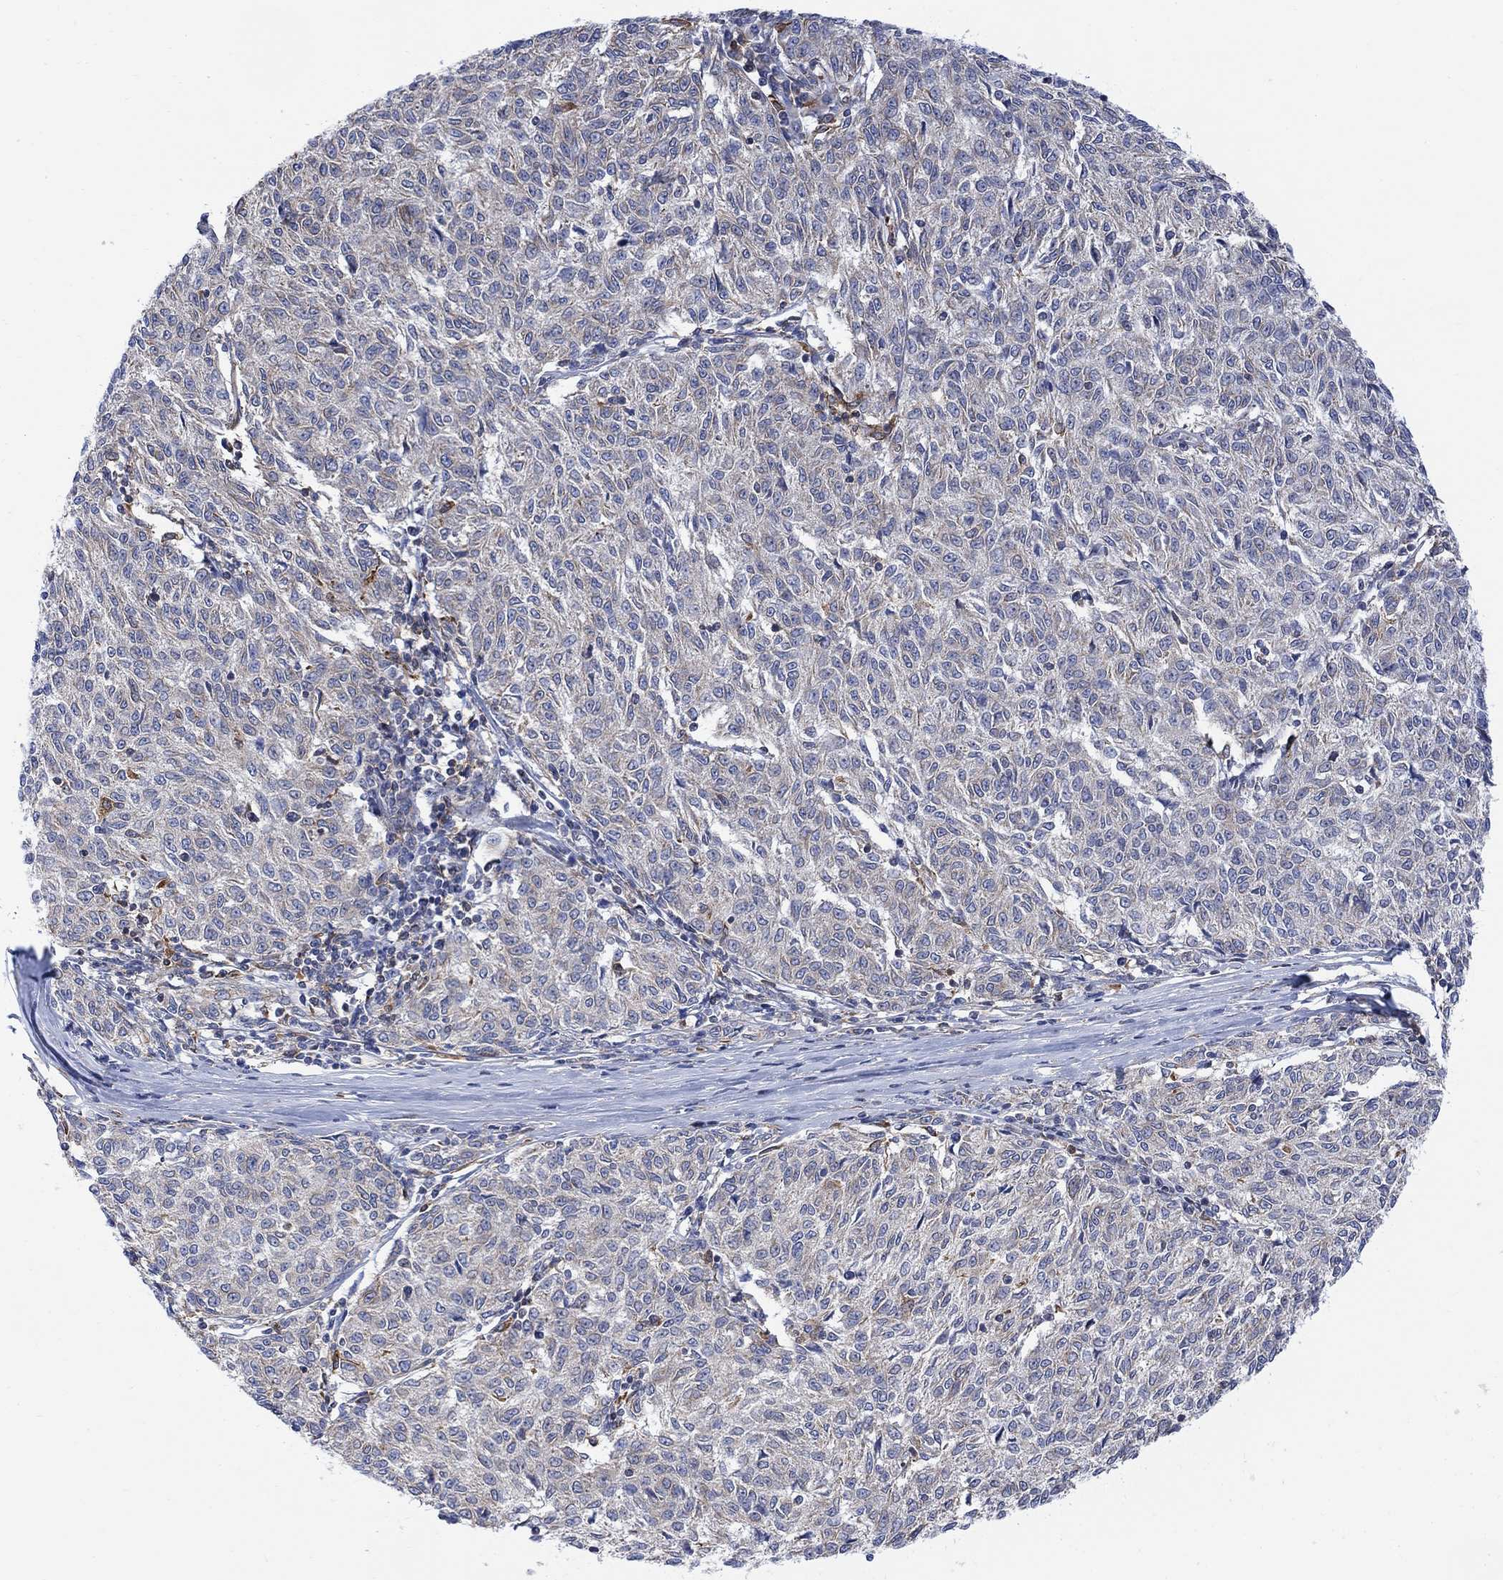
{"staining": {"intensity": "negative", "quantity": "none", "location": "none"}, "tissue": "melanoma", "cell_type": "Tumor cells", "image_type": "cancer", "snomed": [{"axis": "morphology", "description": "Malignant melanoma, NOS"}, {"axis": "topography", "description": "Skin"}], "caption": "The photomicrograph demonstrates no significant positivity in tumor cells of melanoma.", "gene": "GBP5", "patient": {"sex": "female", "age": 72}}